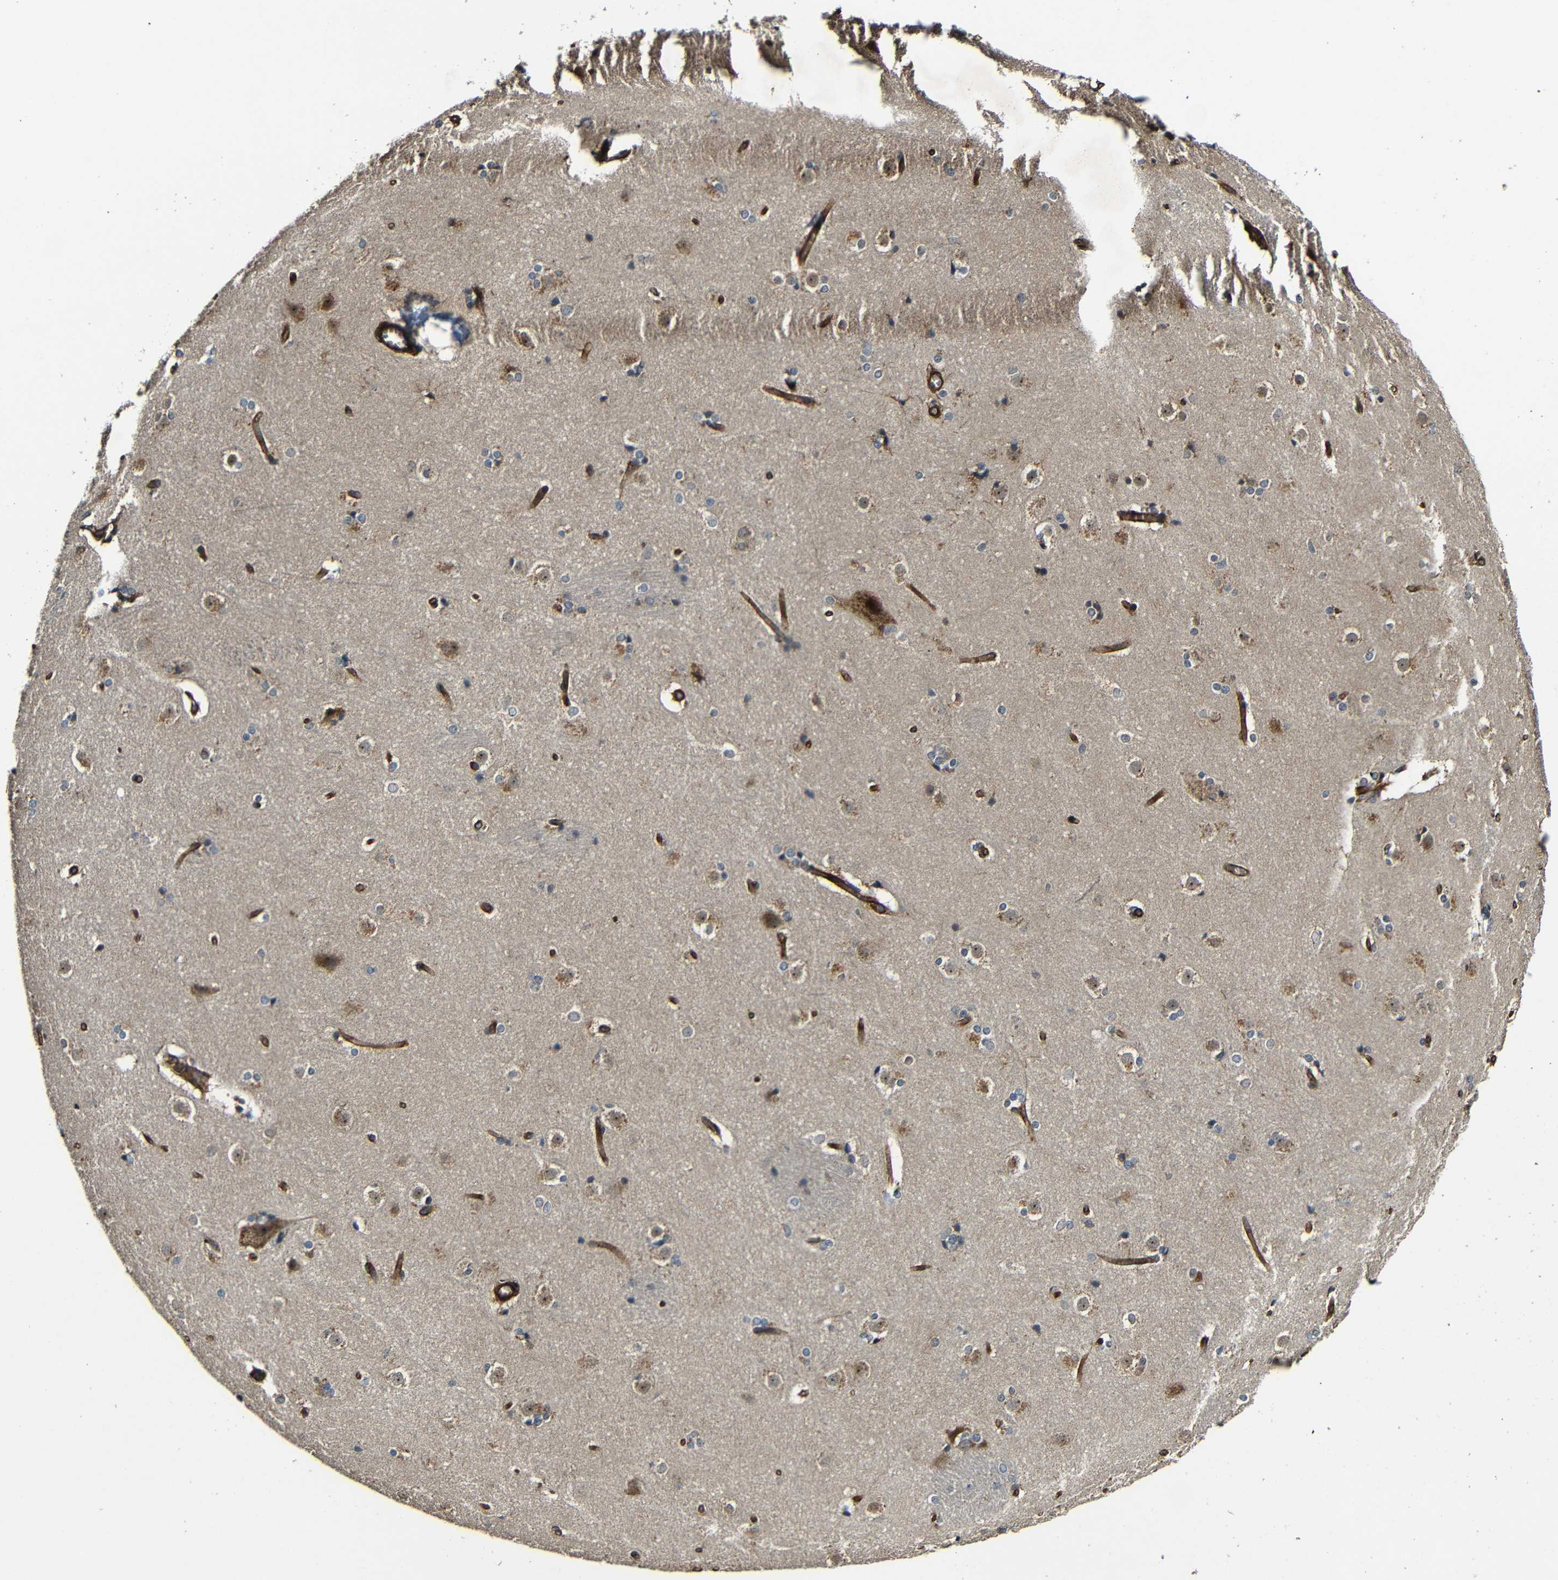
{"staining": {"intensity": "strong", "quantity": "<25%", "location": "cytoplasmic/membranous"}, "tissue": "caudate", "cell_type": "Glial cells", "image_type": "normal", "snomed": [{"axis": "morphology", "description": "Normal tissue, NOS"}, {"axis": "topography", "description": "Lateral ventricle wall"}], "caption": "Immunohistochemistry histopathology image of normal human caudate stained for a protein (brown), which exhibits medium levels of strong cytoplasmic/membranous positivity in about <25% of glial cells.", "gene": "RELL1", "patient": {"sex": "female", "age": 19}}